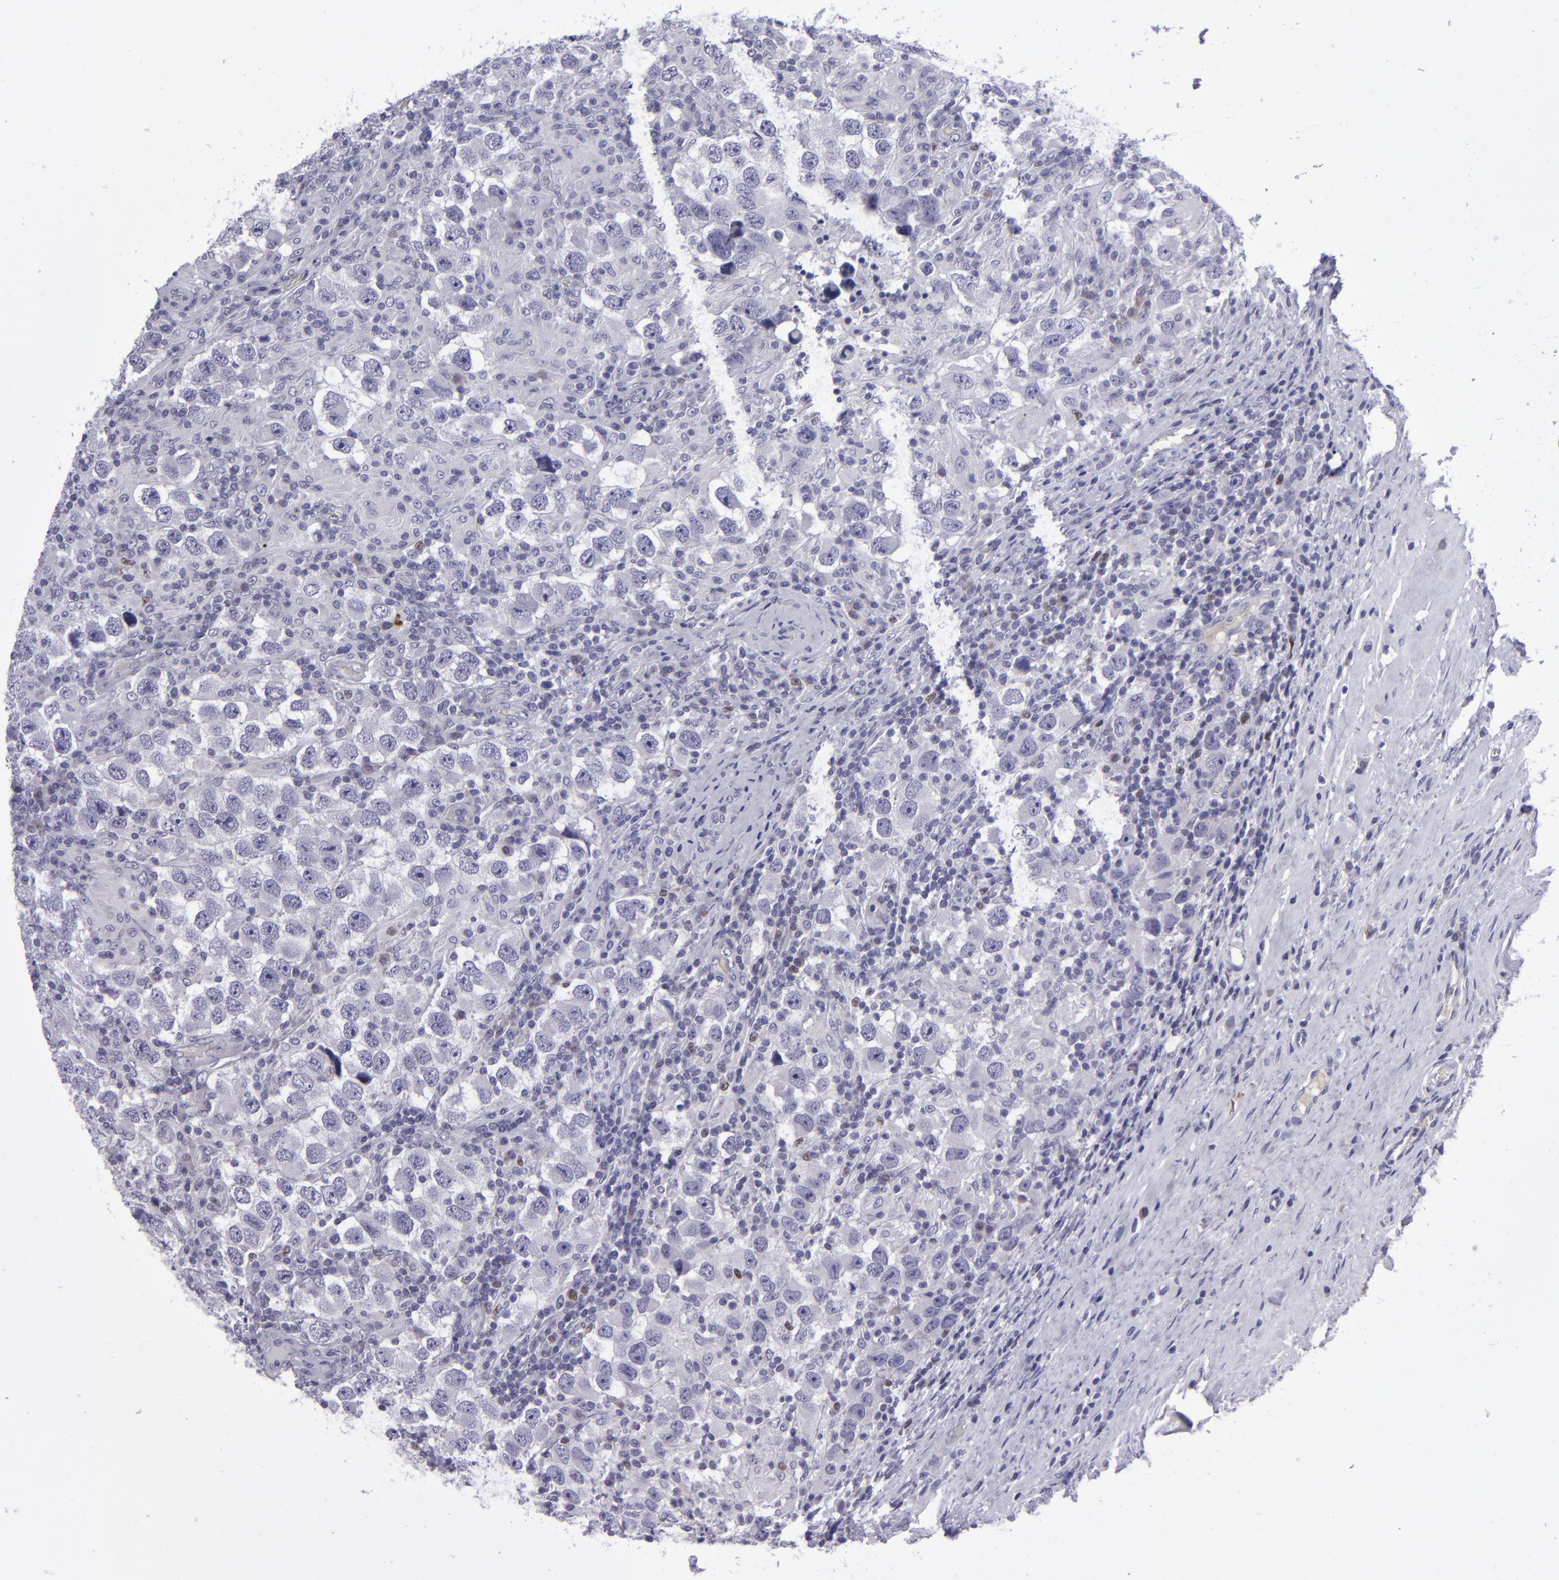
{"staining": {"intensity": "negative", "quantity": "none", "location": "none"}, "tissue": "testis cancer", "cell_type": "Tumor cells", "image_type": "cancer", "snomed": [{"axis": "morphology", "description": "Carcinoma, Embryonal, NOS"}, {"axis": "topography", "description": "Testis"}], "caption": "An IHC histopathology image of testis embryonal carcinoma is shown. There is no staining in tumor cells of testis embryonal carcinoma.", "gene": "POU2F2", "patient": {"sex": "male", "age": 21}}